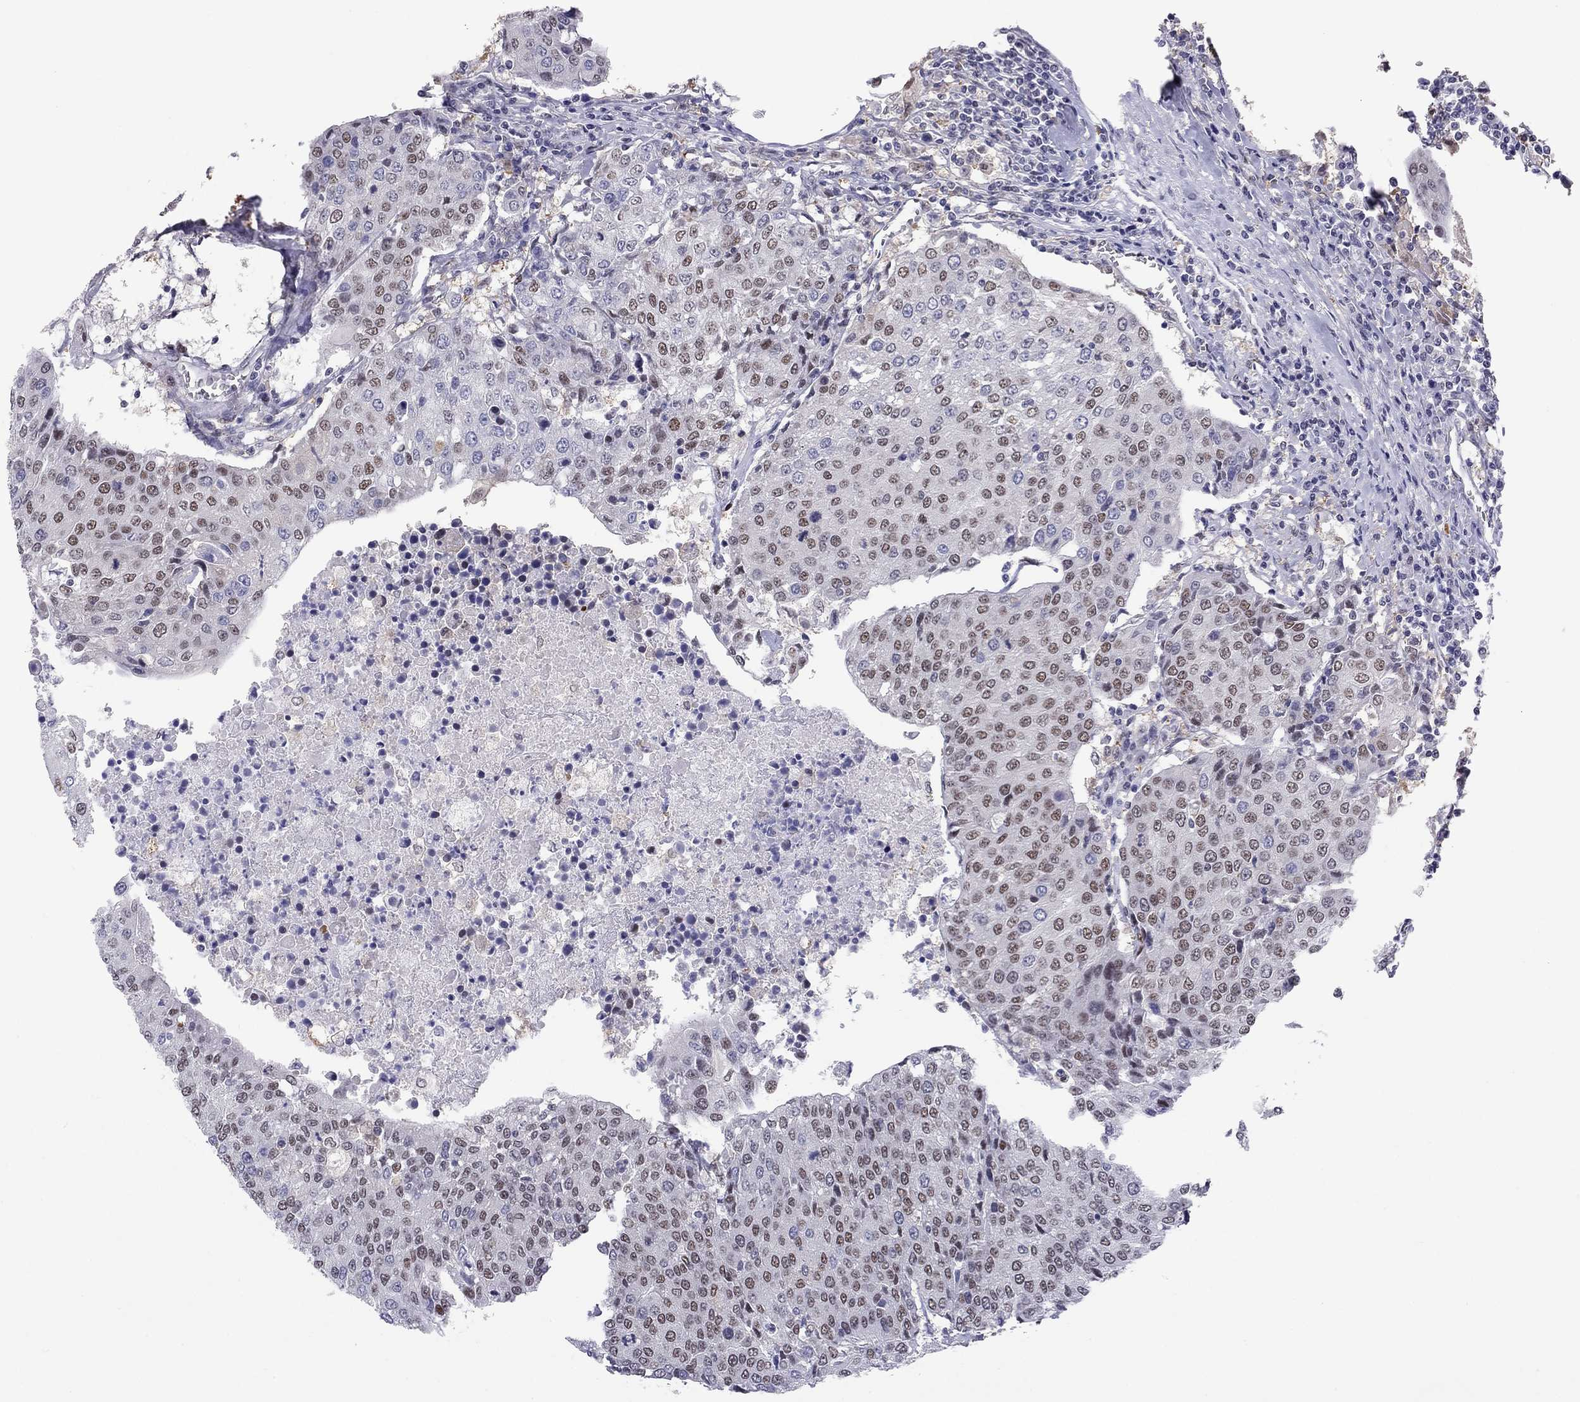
{"staining": {"intensity": "moderate", "quantity": "25%-75%", "location": "nuclear"}, "tissue": "urothelial cancer", "cell_type": "Tumor cells", "image_type": "cancer", "snomed": [{"axis": "morphology", "description": "Urothelial carcinoma, High grade"}, {"axis": "topography", "description": "Urinary bladder"}], "caption": "Urothelial cancer was stained to show a protein in brown. There is medium levels of moderate nuclear expression in approximately 25%-75% of tumor cells.", "gene": "DOT1L", "patient": {"sex": "female", "age": 85}}